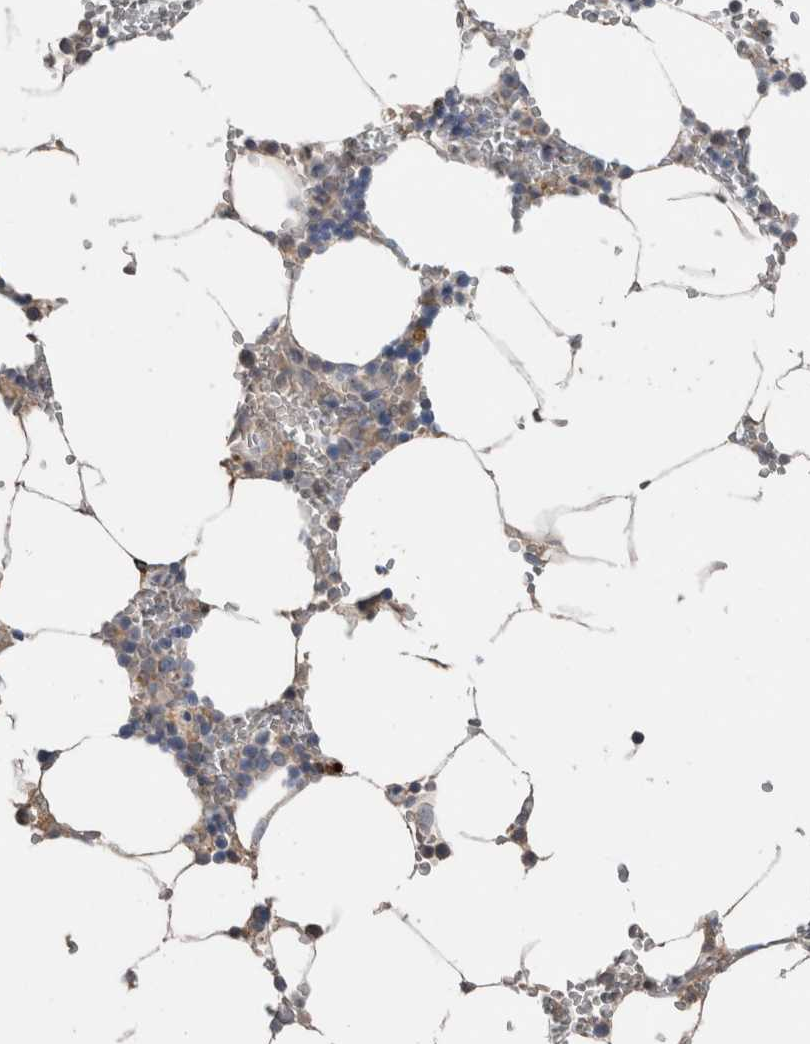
{"staining": {"intensity": "negative", "quantity": "none", "location": "none"}, "tissue": "bone marrow", "cell_type": "Hematopoietic cells", "image_type": "normal", "snomed": [{"axis": "morphology", "description": "Normal tissue, NOS"}, {"axis": "topography", "description": "Bone marrow"}], "caption": "Immunohistochemistry image of unremarkable human bone marrow stained for a protein (brown), which shows no positivity in hematopoietic cells. (Brightfield microscopy of DAB (3,3'-diaminobenzidine) immunohistochemistry at high magnification).", "gene": "CRNN", "patient": {"sex": "male", "age": 70}}